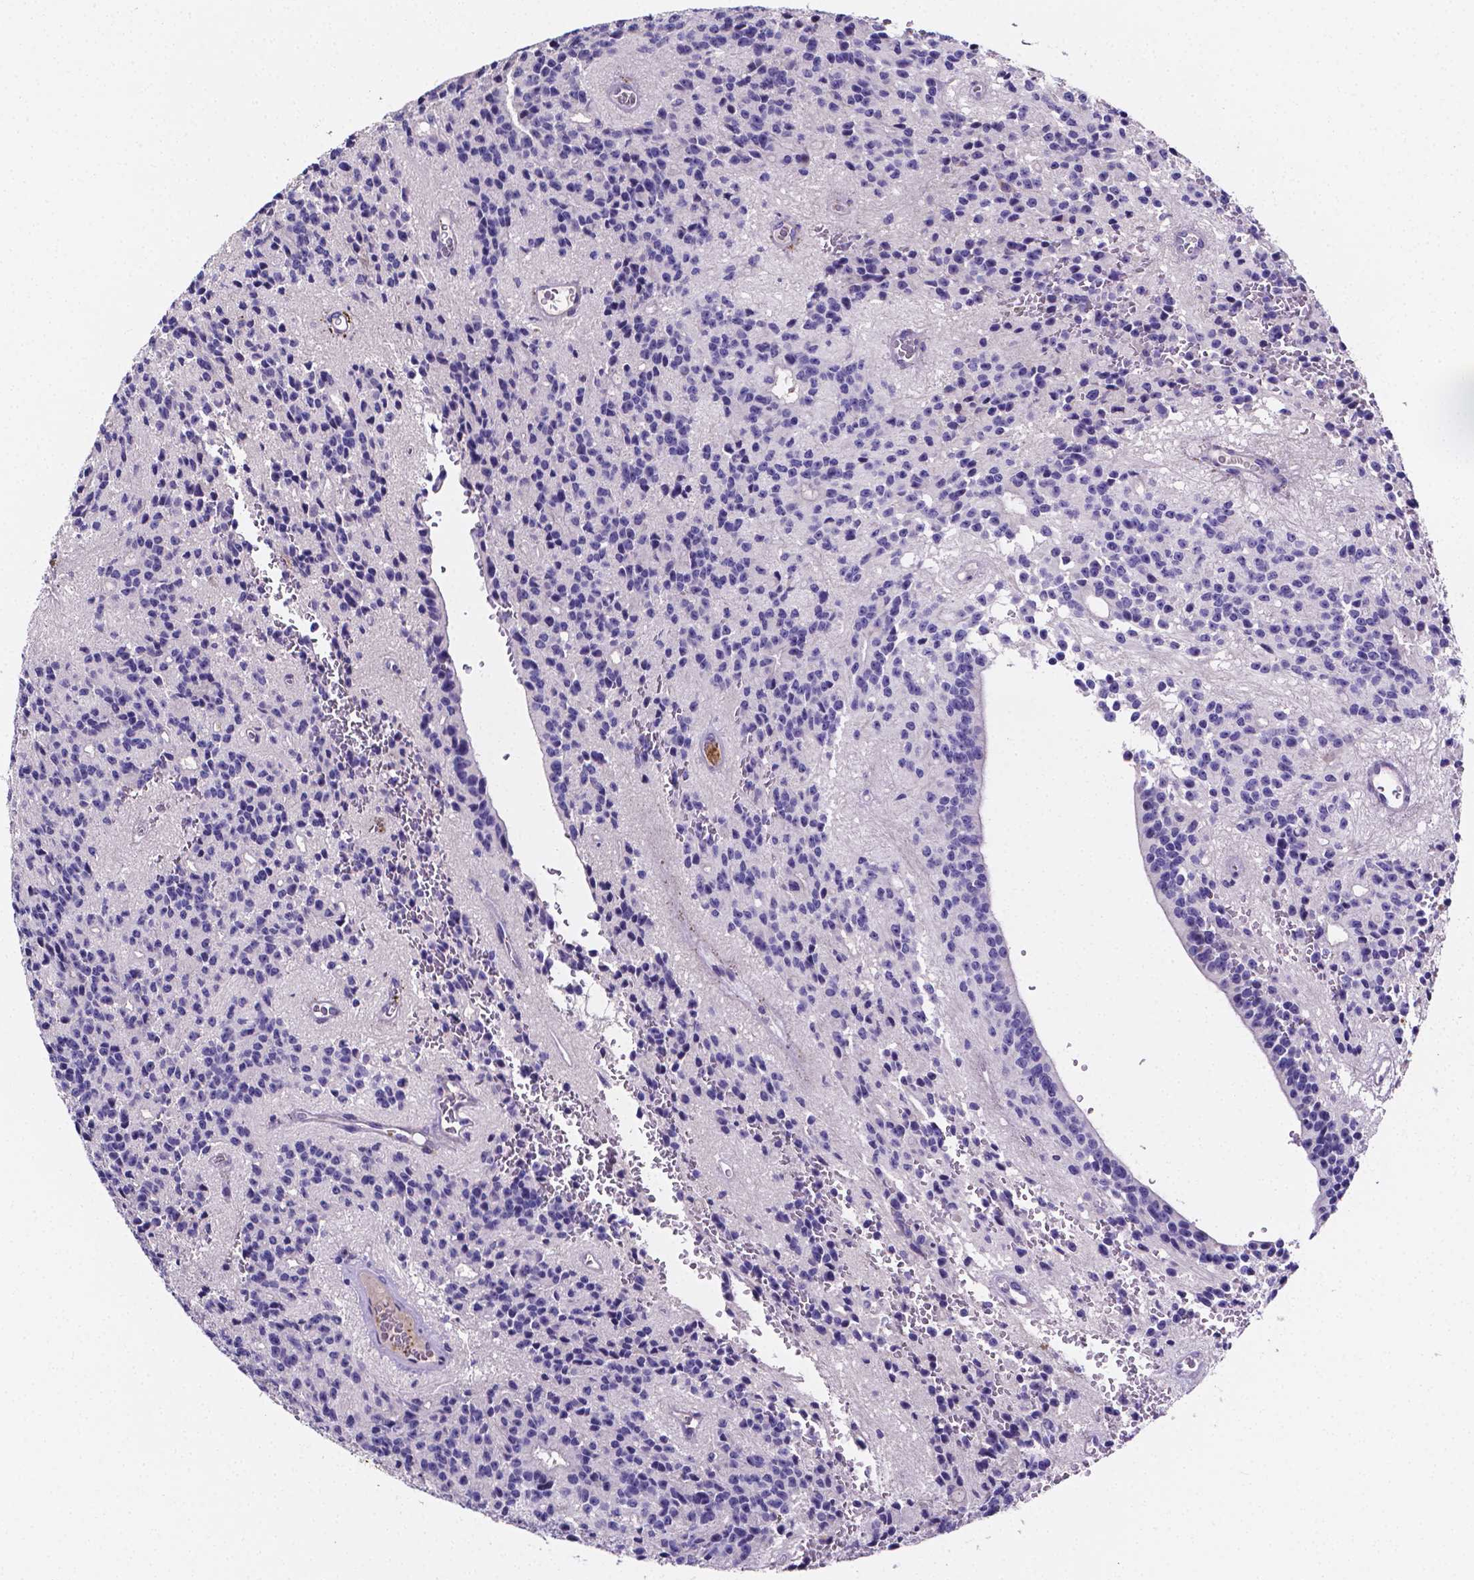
{"staining": {"intensity": "negative", "quantity": "none", "location": "none"}, "tissue": "glioma", "cell_type": "Tumor cells", "image_type": "cancer", "snomed": [{"axis": "morphology", "description": "Glioma, malignant, Low grade"}, {"axis": "topography", "description": "Brain"}], "caption": "Immunohistochemical staining of human low-grade glioma (malignant) displays no significant expression in tumor cells.", "gene": "NRGN", "patient": {"sex": "male", "age": 31}}